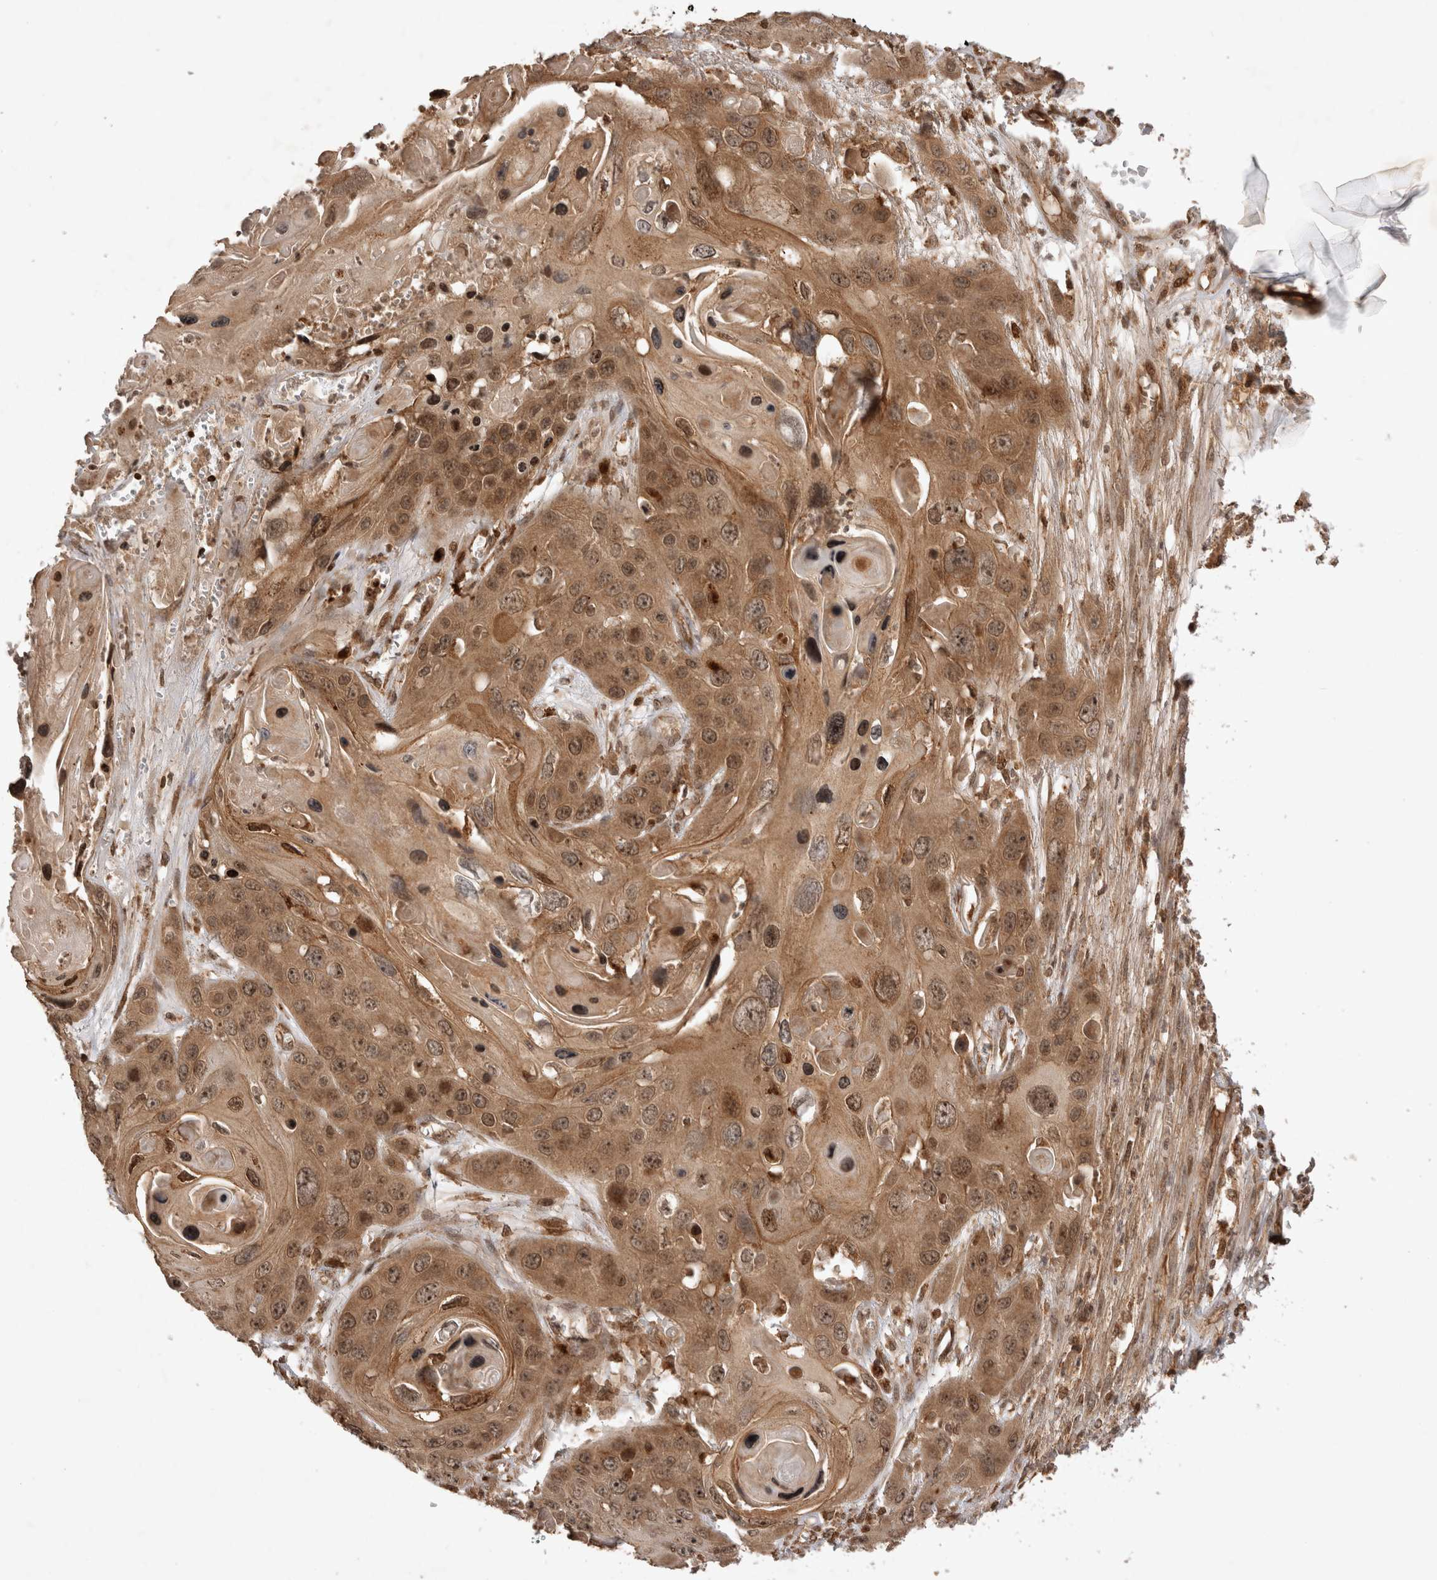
{"staining": {"intensity": "moderate", "quantity": ">75%", "location": "cytoplasmic/membranous,nuclear"}, "tissue": "skin cancer", "cell_type": "Tumor cells", "image_type": "cancer", "snomed": [{"axis": "morphology", "description": "Squamous cell carcinoma, NOS"}, {"axis": "topography", "description": "Skin"}], "caption": "Immunohistochemistry image of human squamous cell carcinoma (skin) stained for a protein (brown), which demonstrates medium levels of moderate cytoplasmic/membranous and nuclear expression in about >75% of tumor cells.", "gene": "FAM221A", "patient": {"sex": "male", "age": 55}}